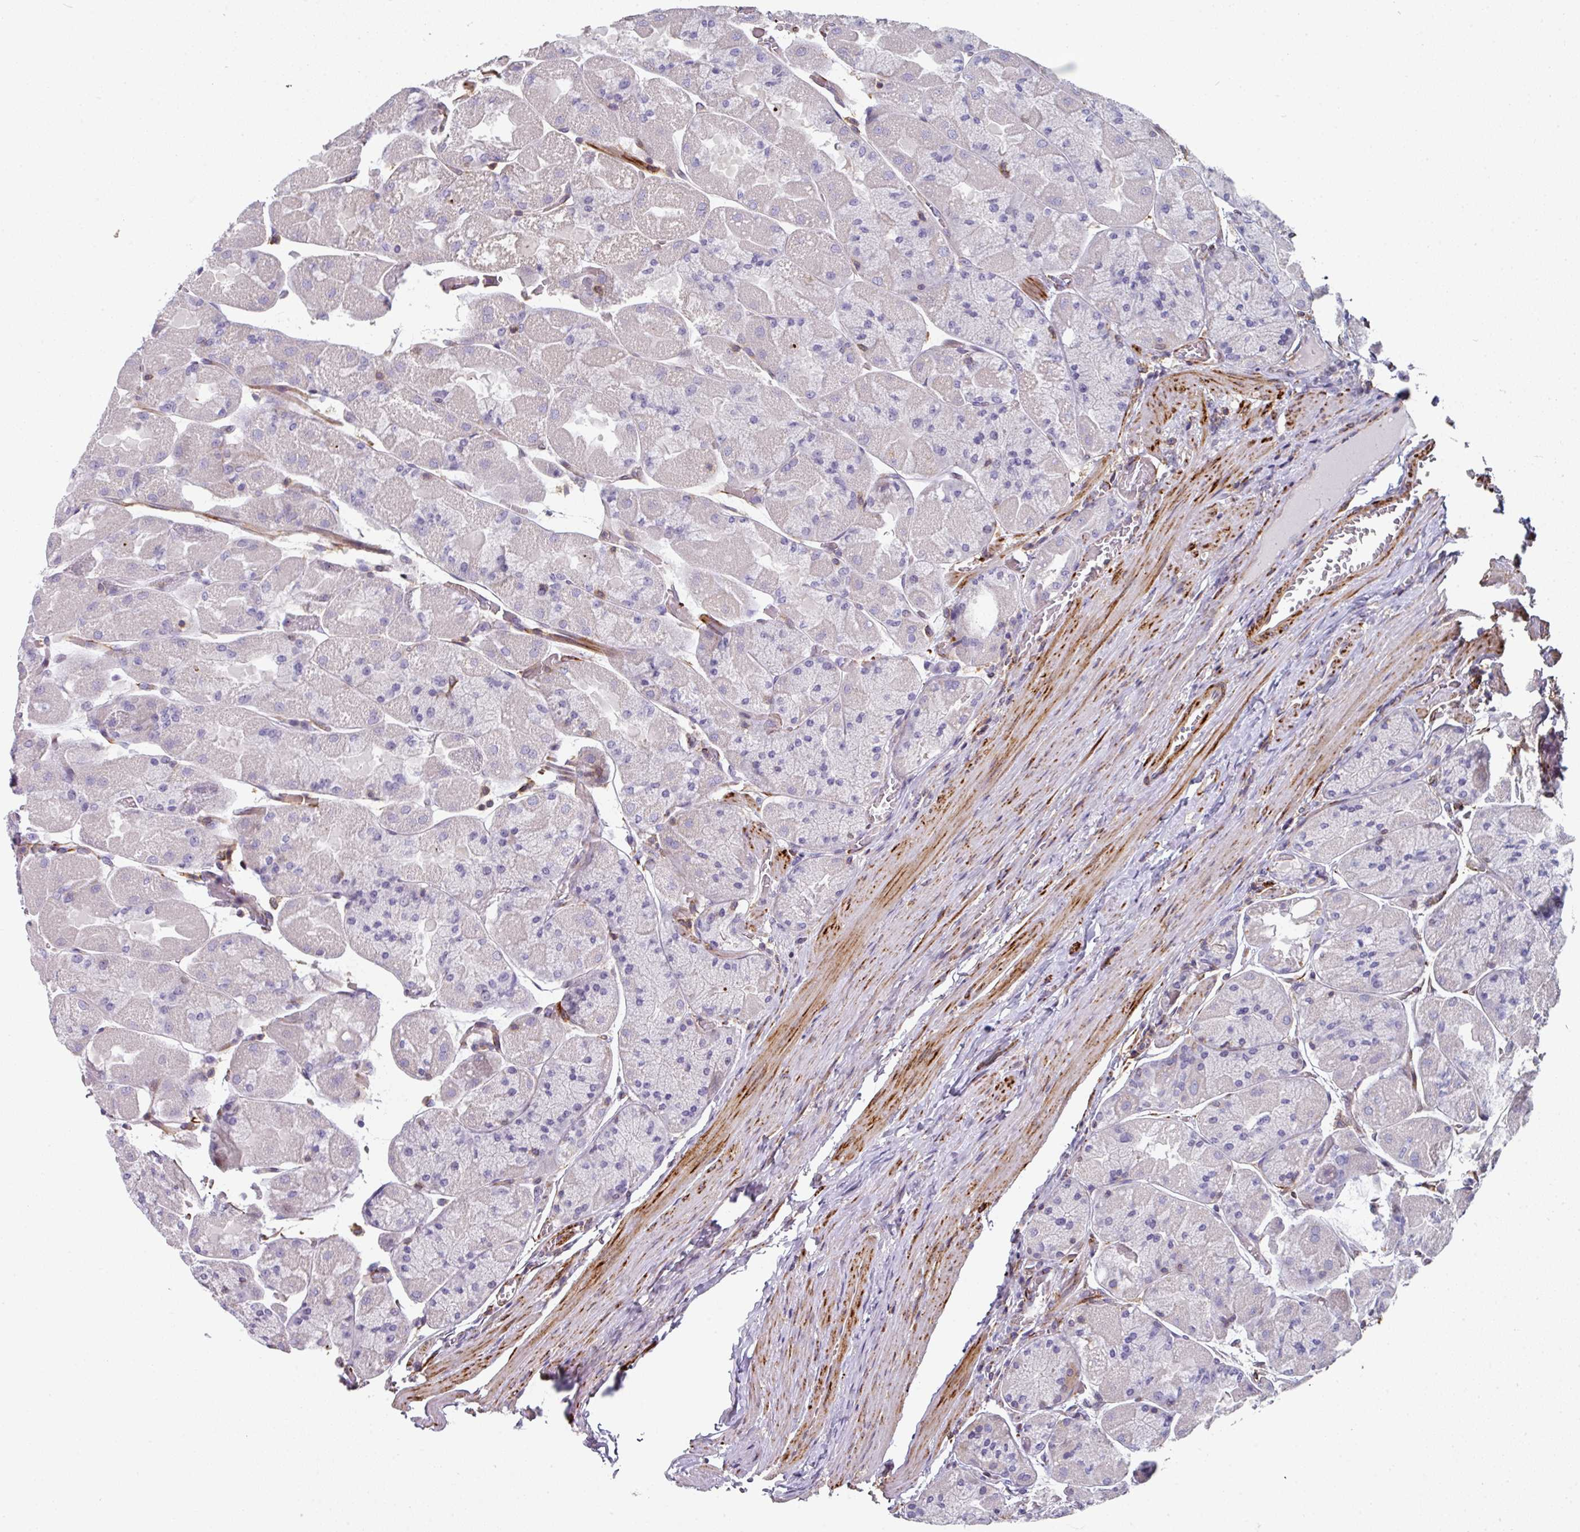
{"staining": {"intensity": "moderate", "quantity": "<25%", "location": "cytoplasmic/membranous"}, "tissue": "stomach", "cell_type": "Glandular cells", "image_type": "normal", "snomed": [{"axis": "morphology", "description": "Normal tissue, NOS"}, {"axis": "topography", "description": "Stomach"}], "caption": "Approximately <25% of glandular cells in benign human stomach exhibit moderate cytoplasmic/membranous protein expression as visualized by brown immunohistochemical staining.", "gene": "BEND5", "patient": {"sex": "female", "age": 61}}